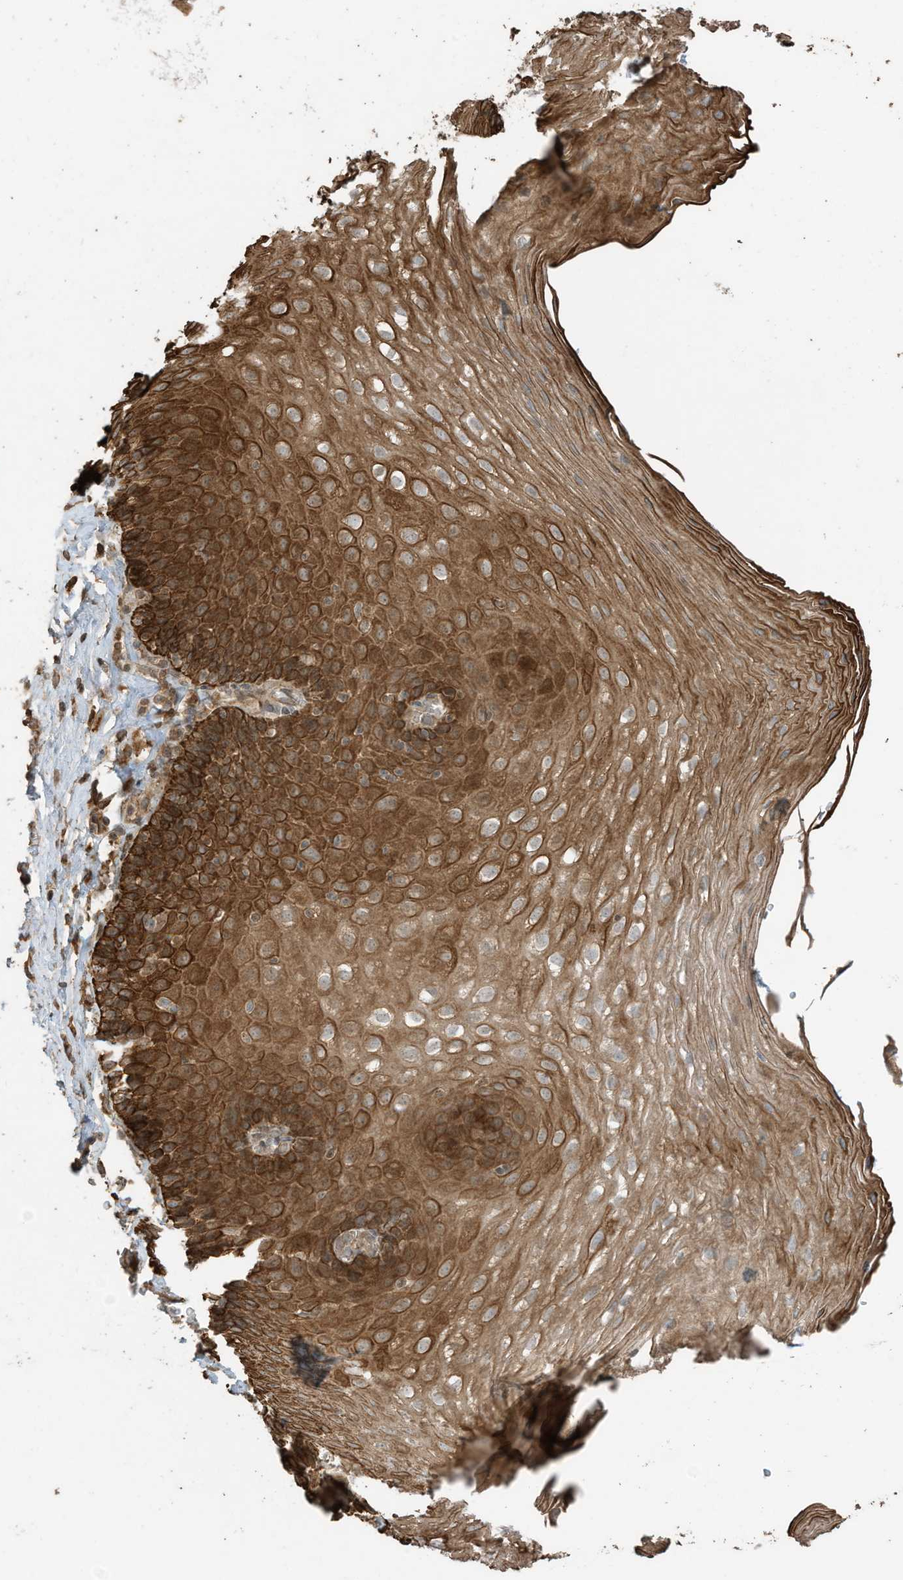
{"staining": {"intensity": "strong", "quantity": ">75%", "location": "cytoplasmic/membranous"}, "tissue": "esophagus", "cell_type": "Squamous epithelial cells", "image_type": "normal", "snomed": [{"axis": "morphology", "description": "Normal tissue, NOS"}, {"axis": "topography", "description": "Esophagus"}], "caption": "An image of human esophagus stained for a protein reveals strong cytoplasmic/membranous brown staining in squamous epithelial cells.", "gene": "ZNF653", "patient": {"sex": "female", "age": 66}}